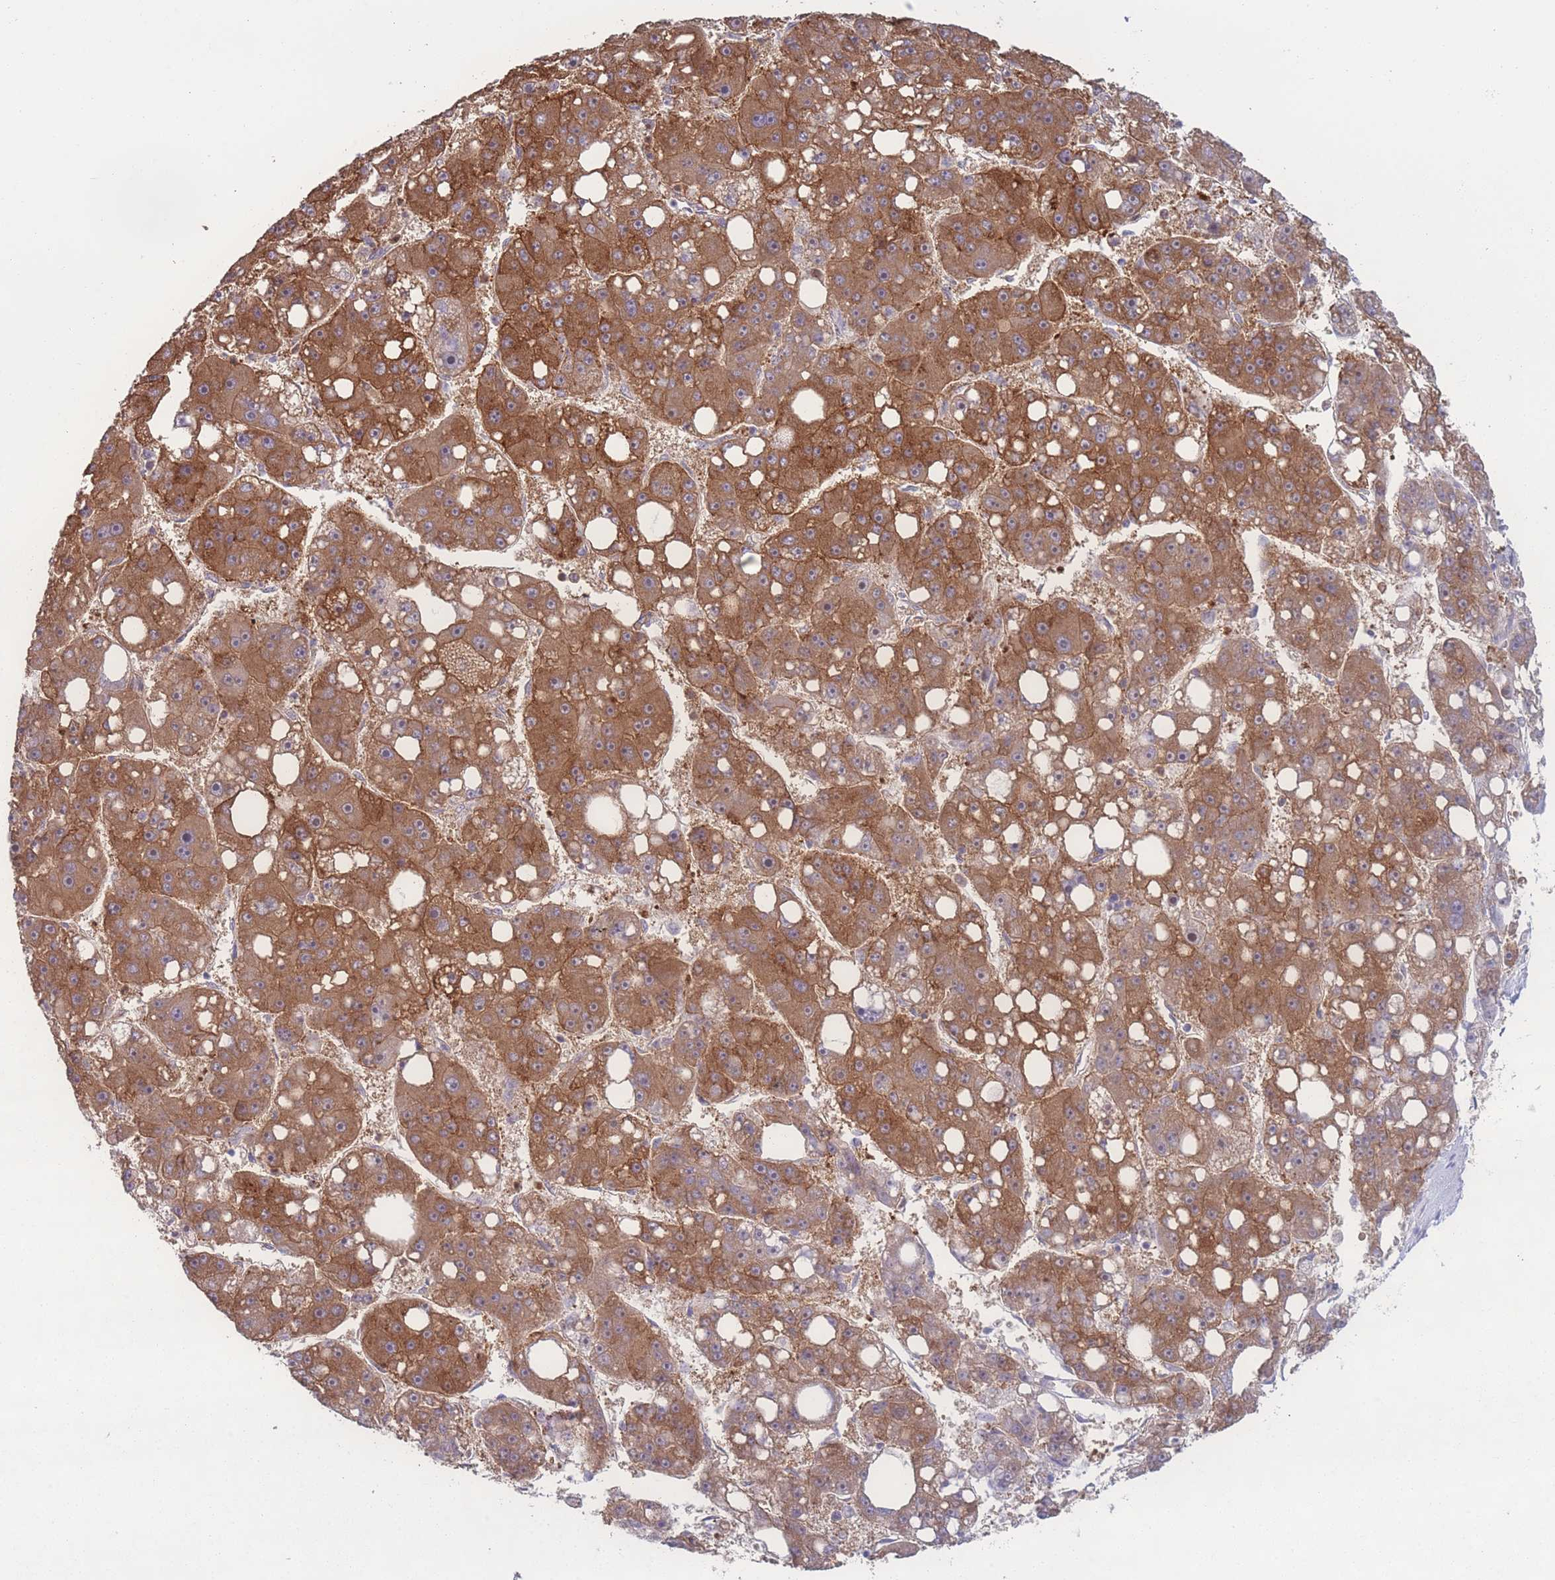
{"staining": {"intensity": "strong", "quantity": ">75%", "location": "cytoplasmic/membranous"}, "tissue": "liver cancer", "cell_type": "Tumor cells", "image_type": "cancer", "snomed": [{"axis": "morphology", "description": "Carcinoma, Hepatocellular, NOS"}, {"axis": "topography", "description": "Liver"}], "caption": "Approximately >75% of tumor cells in human liver cancer exhibit strong cytoplasmic/membranous protein expression as visualized by brown immunohistochemical staining.", "gene": "STEAP3", "patient": {"sex": "female", "age": 61}}